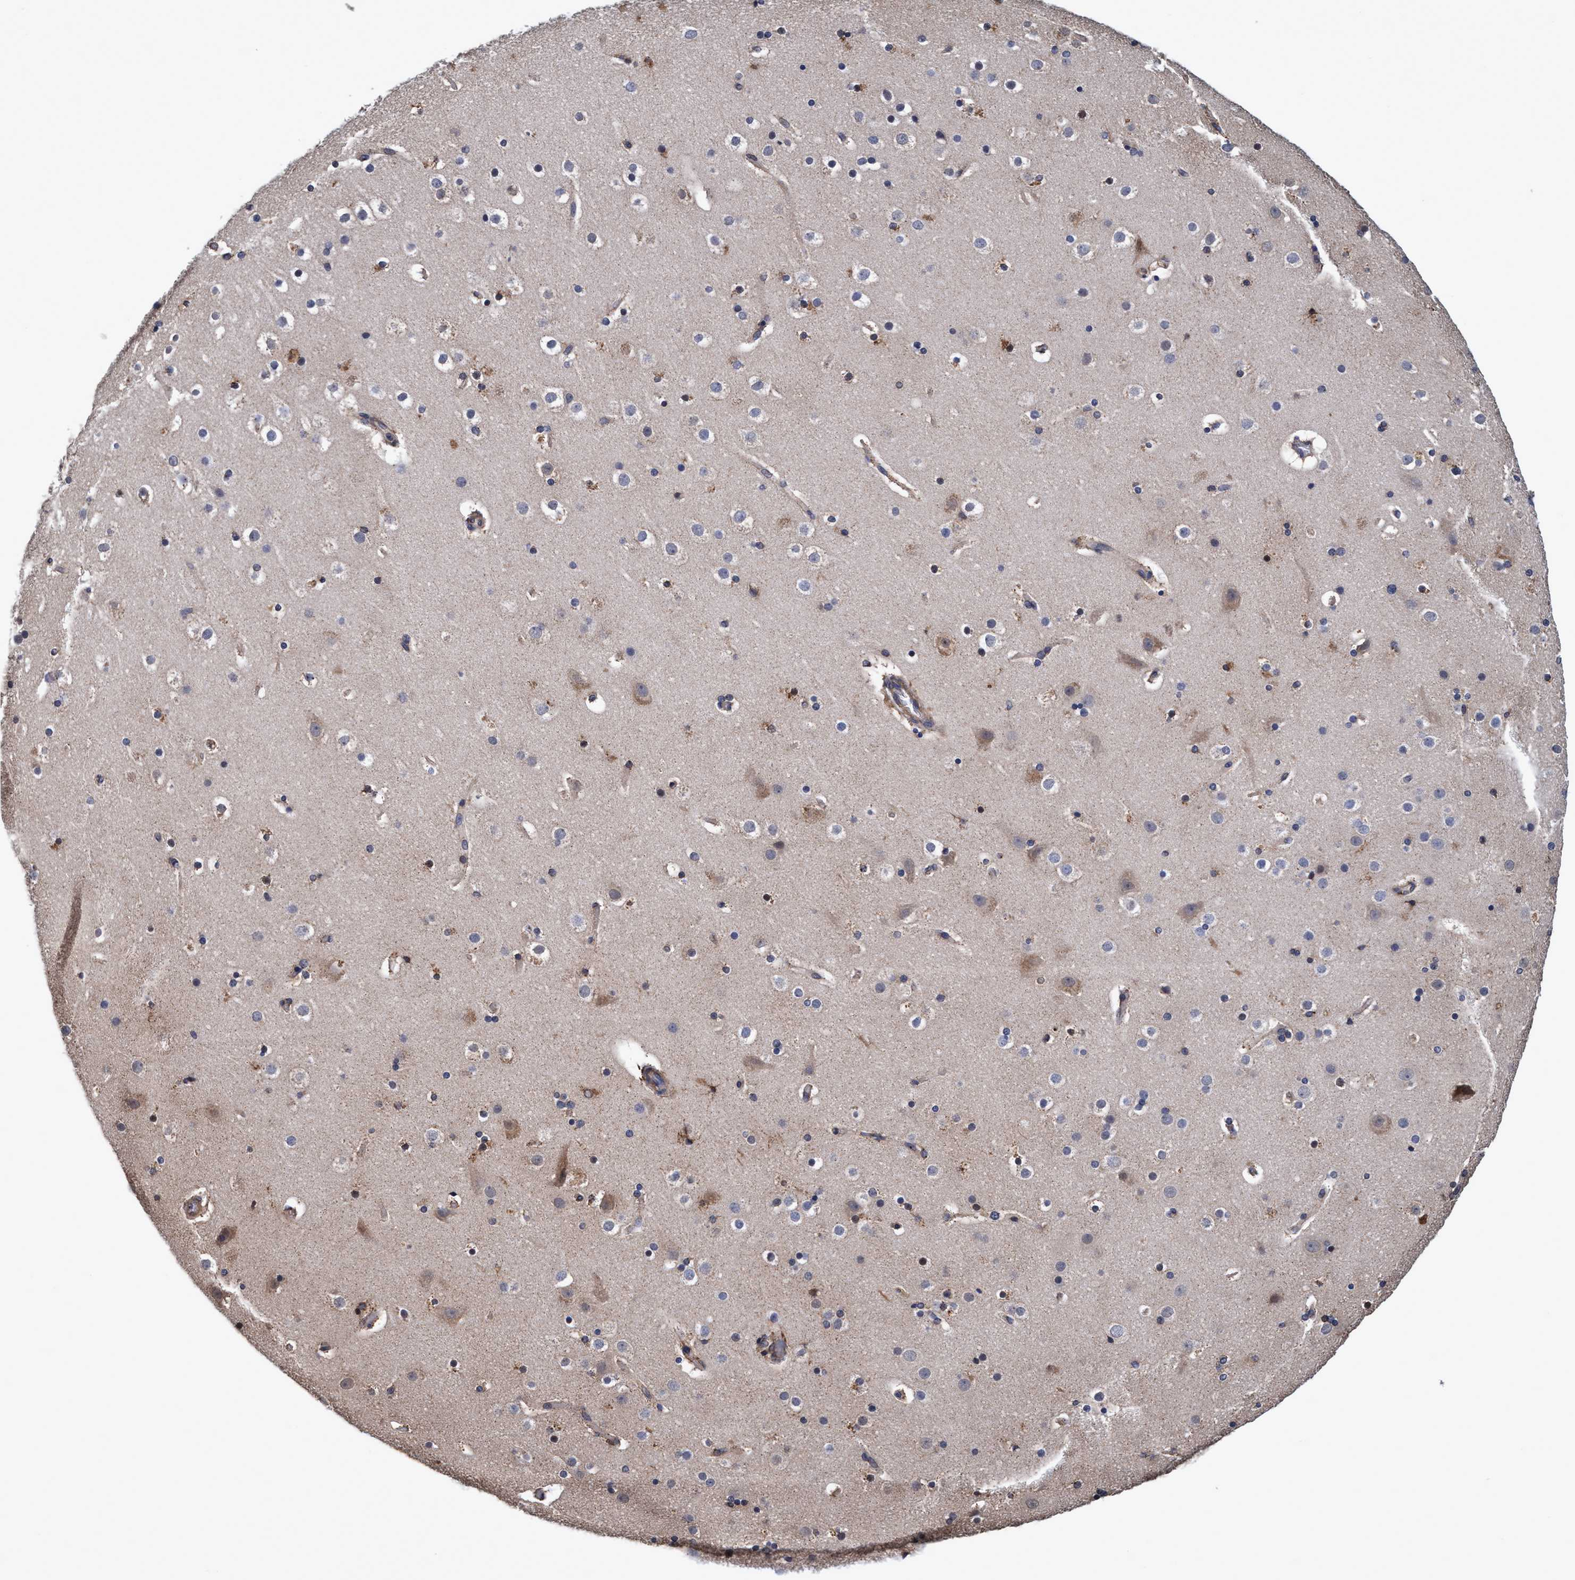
{"staining": {"intensity": "moderate", "quantity": ">75%", "location": "cytoplasmic/membranous"}, "tissue": "cerebral cortex", "cell_type": "Endothelial cells", "image_type": "normal", "snomed": [{"axis": "morphology", "description": "Normal tissue, NOS"}, {"axis": "topography", "description": "Cerebral cortex"}], "caption": "Protein expression by immunohistochemistry demonstrates moderate cytoplasmic/membranous positivity in approximately >75% of endothelial cells in benign cerebral cortex.", "gene": "CALCOCO2", "patient": {"sex": "male", "age": 57}}